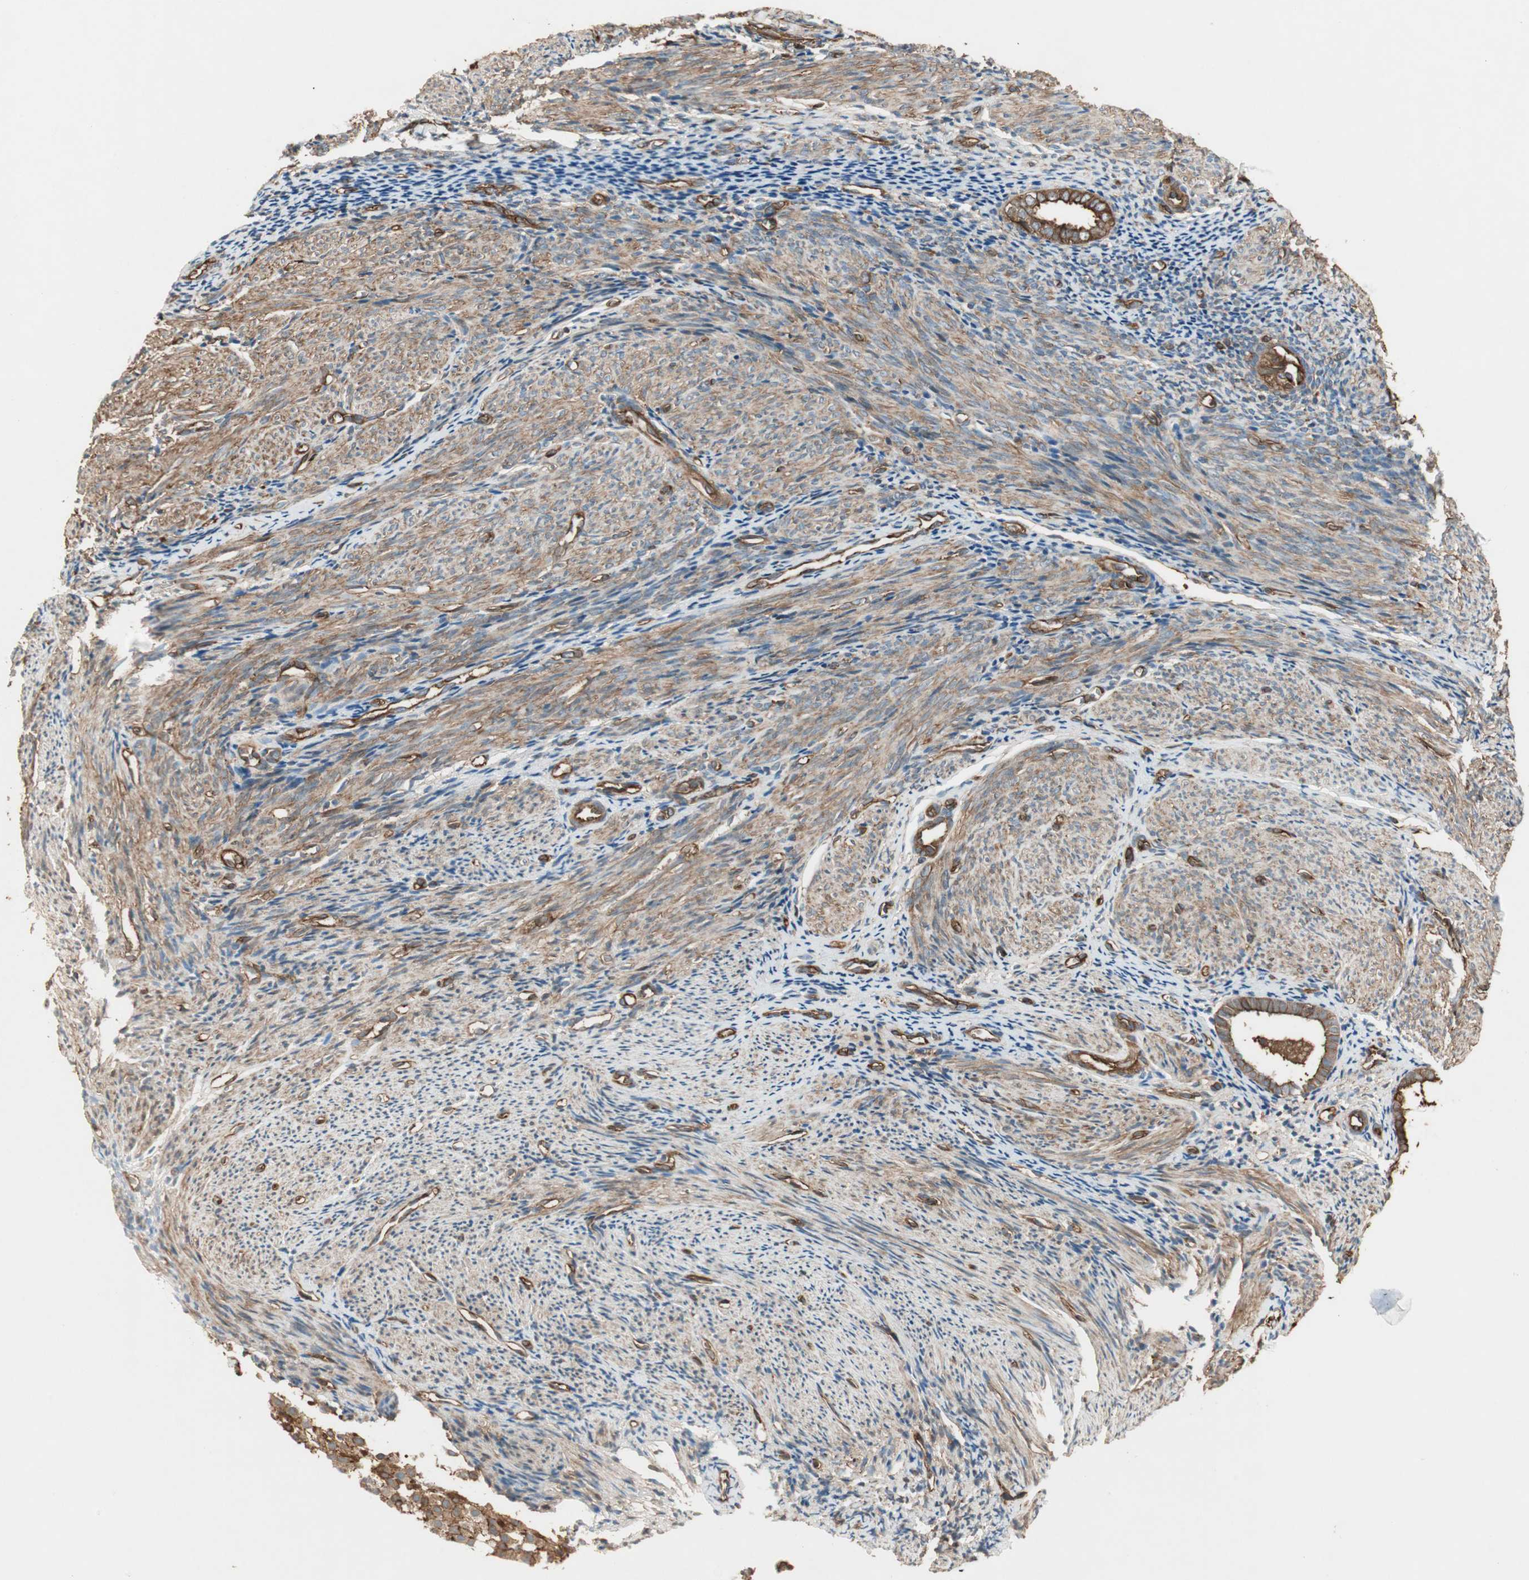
{"staining": {"intensity": "strong", "quantity": ">75%", "location": "cytoplasmic/membranous"}, "tissue": "endometrium", "cell_type": "Glandular cells", "image_type": "normal", "snomed": [{"axis": "morphology", "description": "Normal tissue, NOS"}, {"axis": "topography", "description": "Smooth muscle"}, {"axis": "topography", "description": "Endometrium"}], "caption": "A high-resolution histopathology image shows immunohistochemistry staining of normal endometrium, which shows strong cytoplasmic/membranous positivity in about >75% of glandular cells.", "gene": "TCP11L1", "patient": {"sex": "female", "age": 57}}